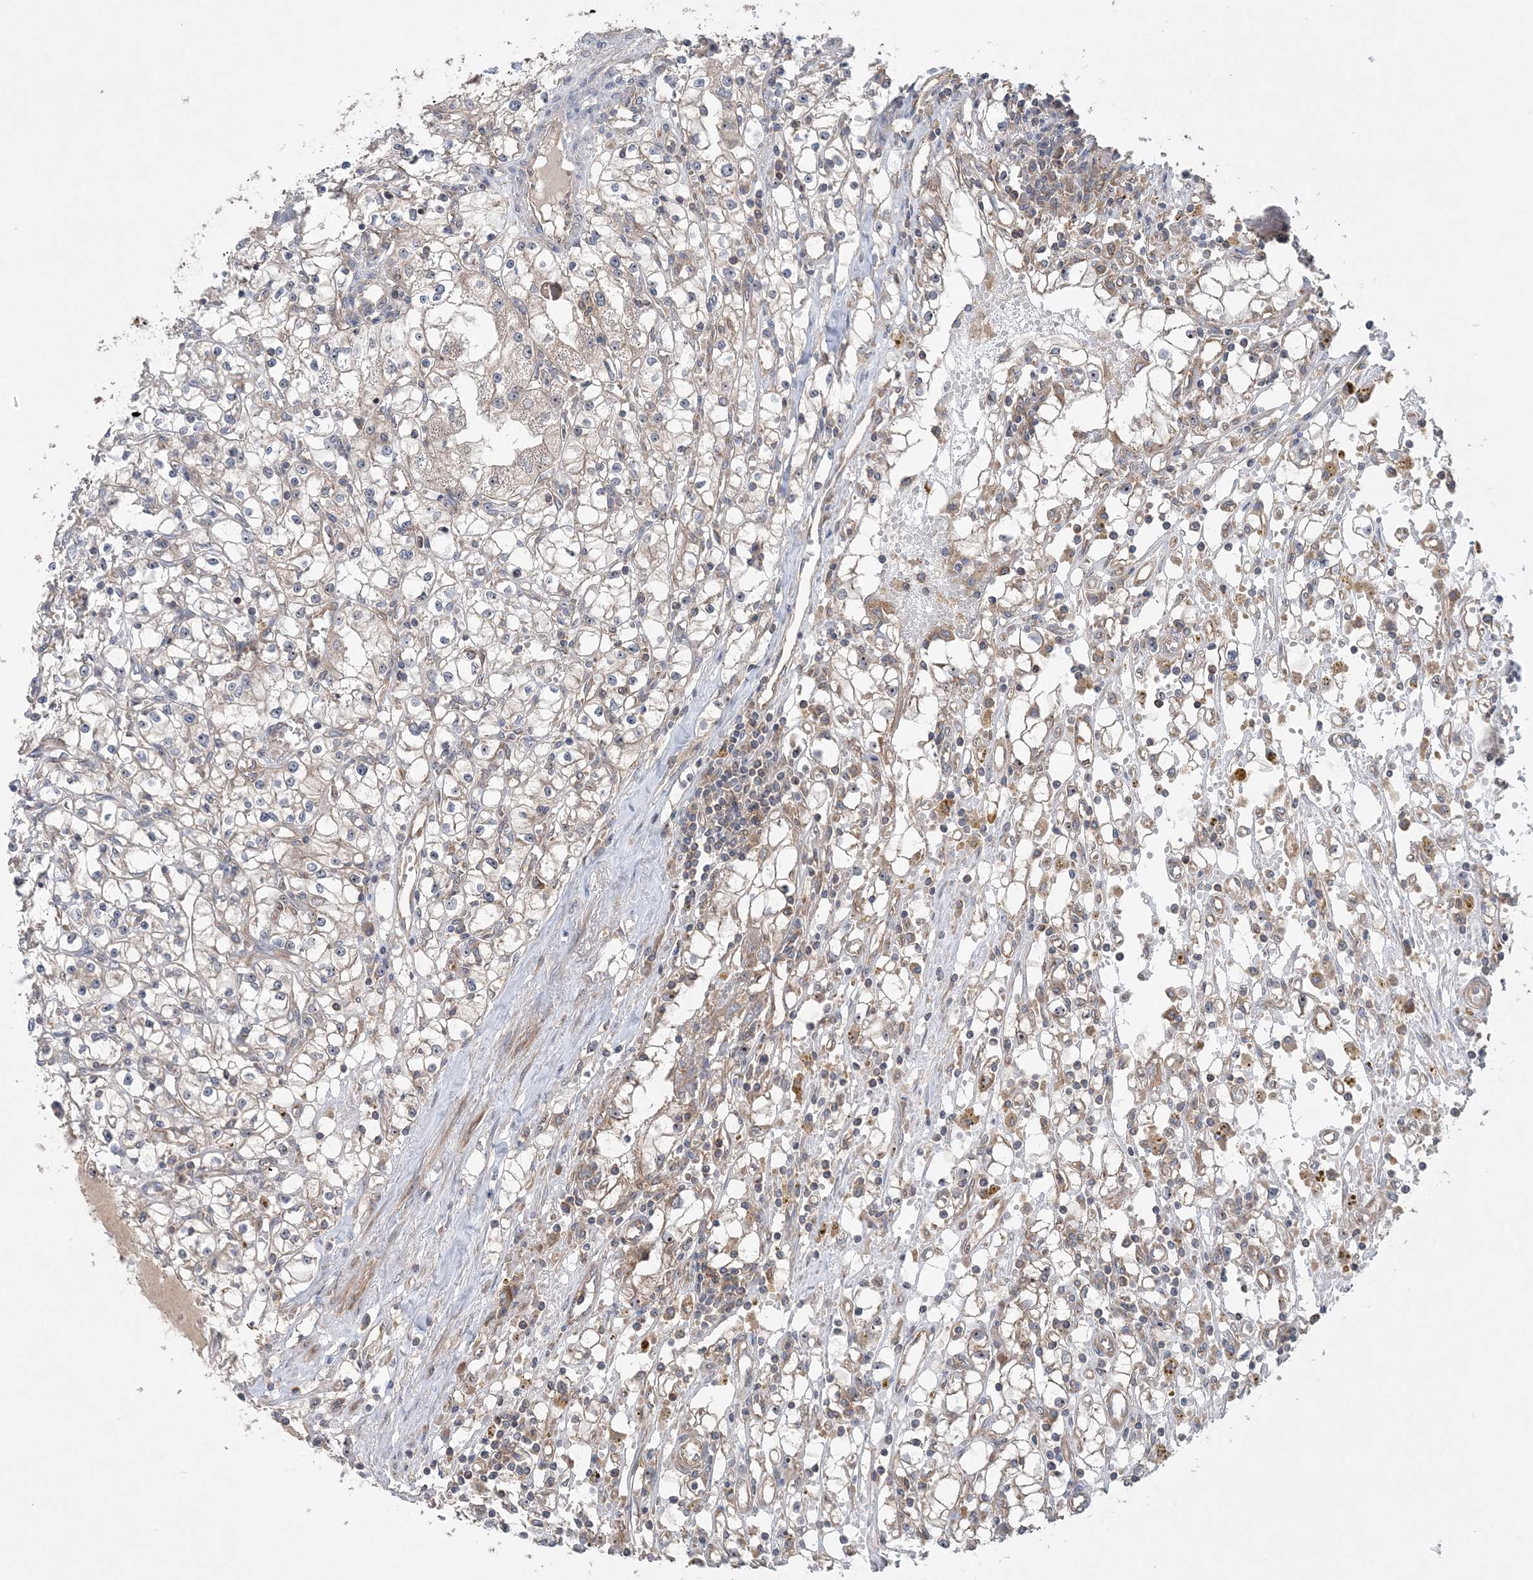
{"staining": {"intensity": "negative", "quantity": "none", "location": "none"}, "tissue": "renal cancer", "cell_type": "Tumor cells", "image_type": "cancer", "snomed": [{"axis": "morphology", "description": "Adenocarcinoma, NOS"}, {"axis": "topography", "description": "Kidney"}], "caption": "Tumor cells show no significant positivity in renal adenocarcinoma. The staining is performed using DAB brown chromogen with nuclei counter-stained in using hematoxylin.", "gene": "ACAP2", "patient": {"sex": "male", "age": 56}}